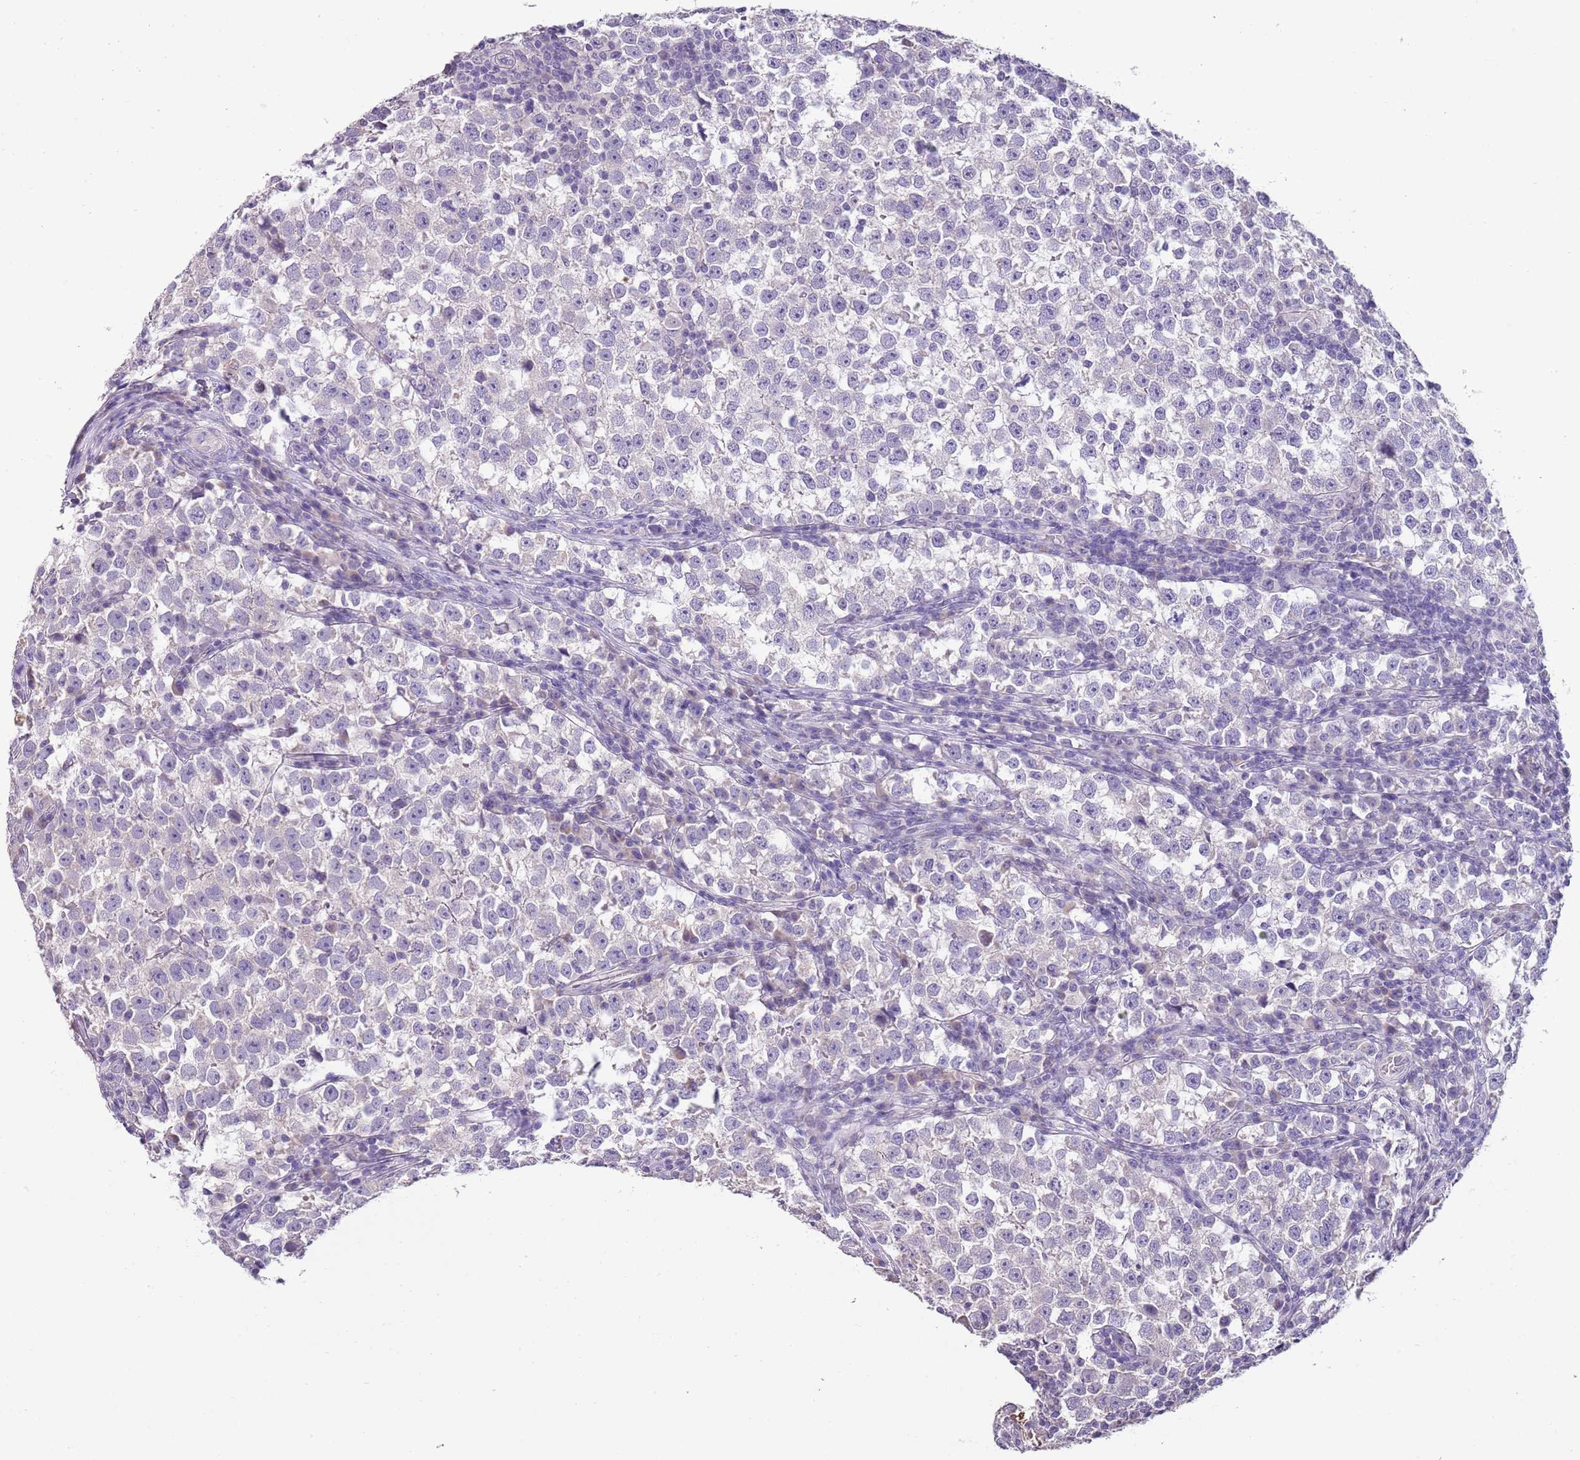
{"staining": {"intensity": "negative", "quantity": "none", "location": "none"}, "tissue": "testis cancer", "cell_type": "Tumor cells", "image_type": "cancer", "snomed": [{"axis": "morphology", "description": "Normal tissue, NOS"}, {"axis": "morphology", "description": "Seminoma, NOS"}, {"axis": "topography", "description": "Testis"}], "caption": "Immunohistochemical staining of human seminoma (testis) exhibits no significant expression in tumor cells.", "gene": "SLC35E3", "patient": {"sex": "male", "age": 43}}